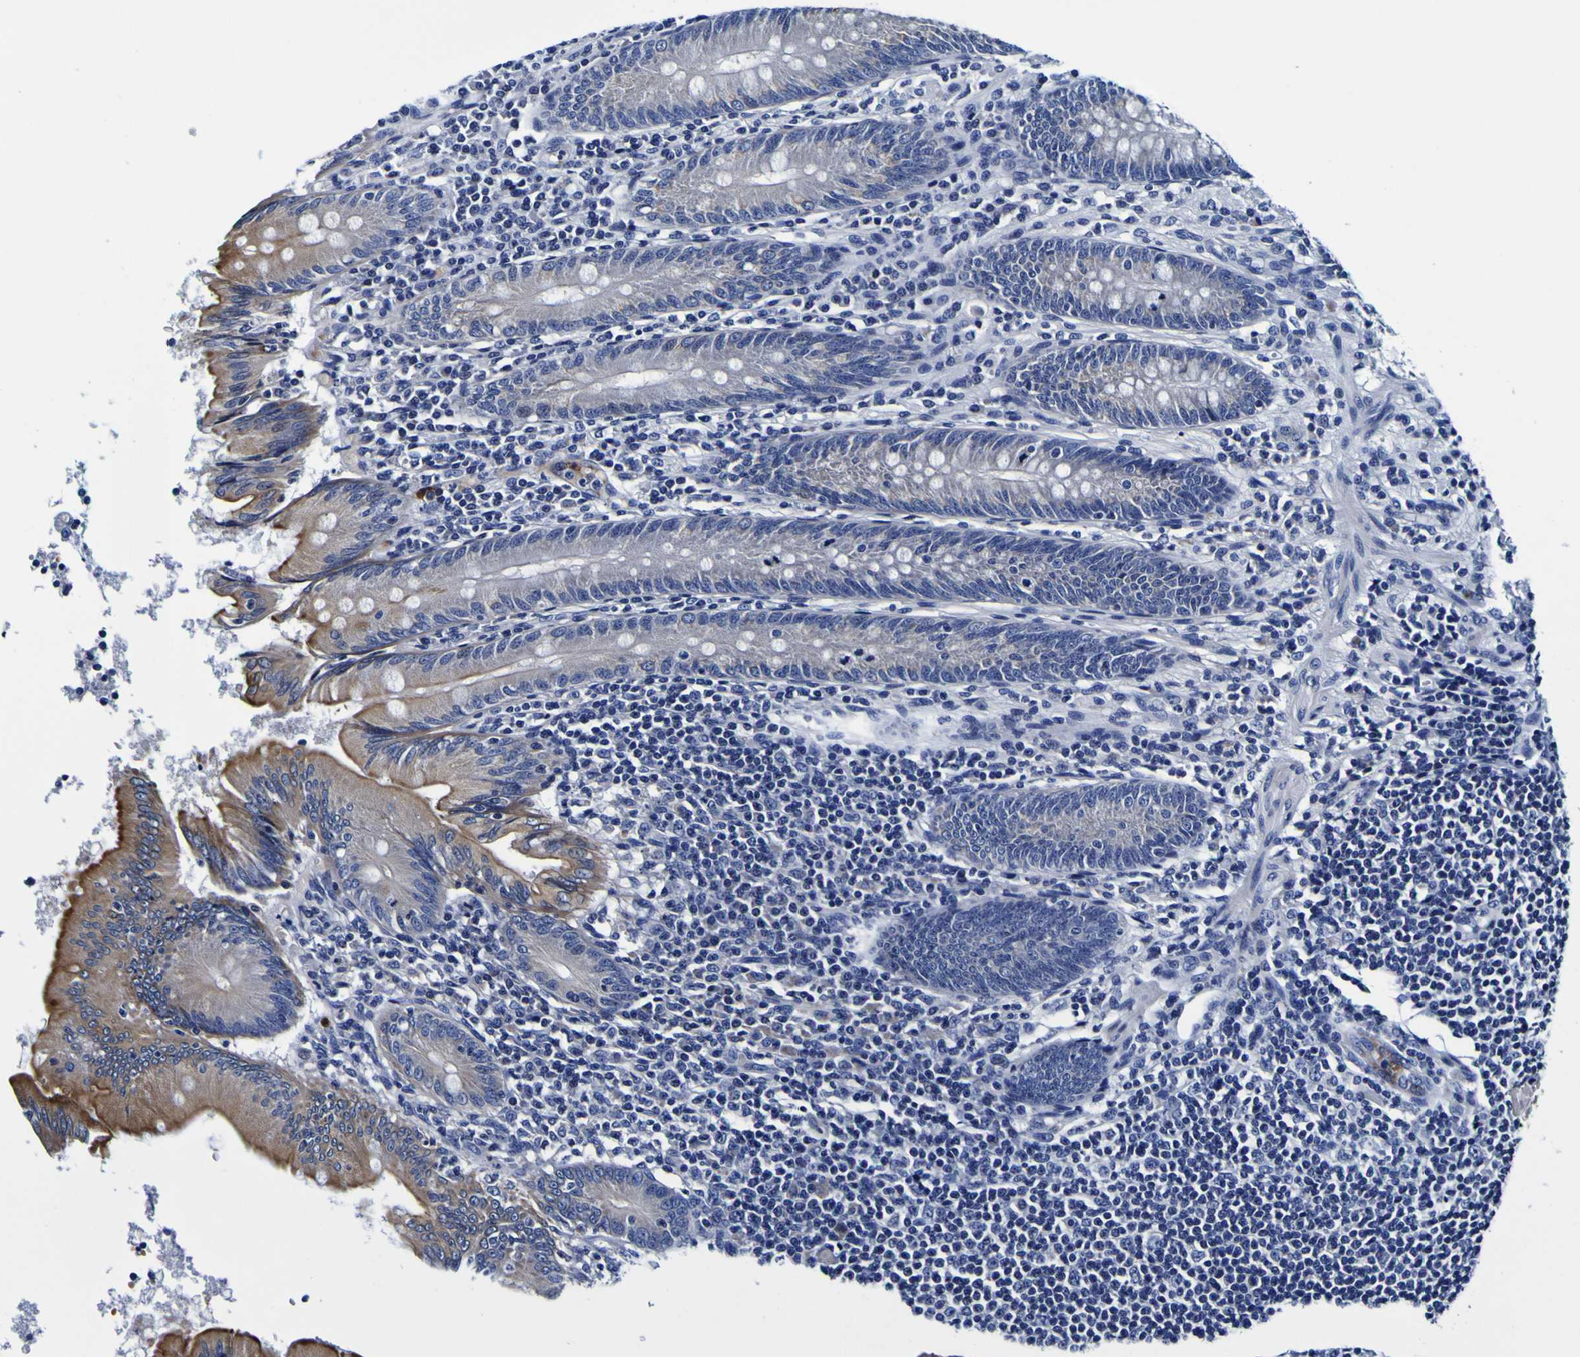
{"staining": {"intensity": "strong", "quantity": "25%-75%", "location": "cytoplasmic/membranous"}, "tissue": "appendix", "cell_type": "Glandular cells", "image_type": "normal", "snomed": [{"axis": "morphology", "description": "Normal tissue, NOS"}, {"axis": "morphology", "description": "Inflammation, NOS"}, {"axis": "topography", "description": "Appendix"}], "caption": "Immunohistochemistry (IHC) staining of normal appendix, which exhibits high levels of strong cytoplasmic/membranous positivity in approximately 25%-75% of glandular cells indicating strong cytoplasmic/membranous protein expression. The staining was performed using DAB (brown) for protein detection and nuclei were counterstained in hematoxylin (blue).", "gene": "PDLIM4", "patient": {"sex": "male", "age": 46}}